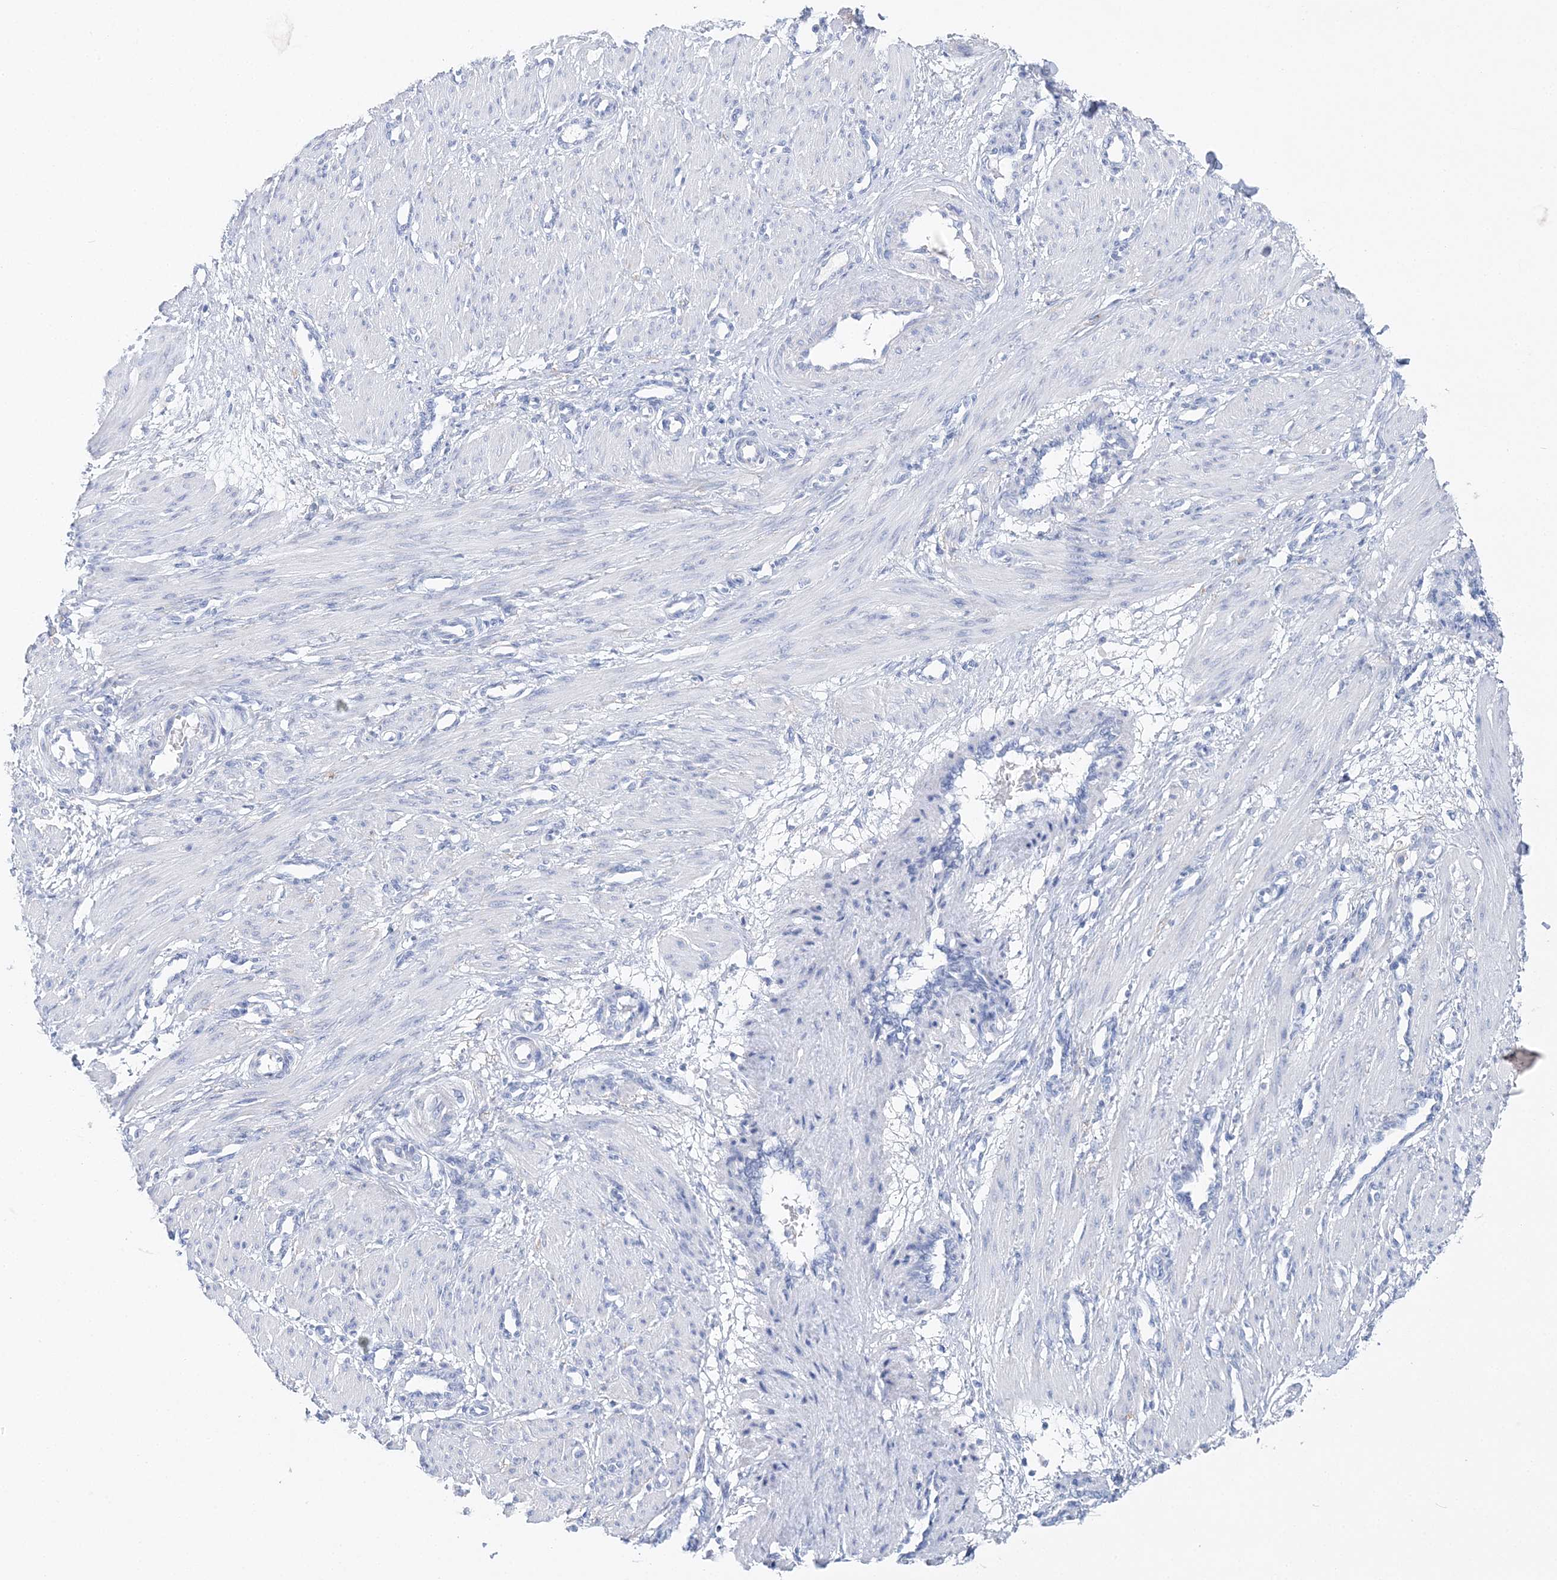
{"staining": {"intensity": "negative", "quantity": "none", "location": "none"}, "tissue": "smooth muscle", "cell_type": "Smooth muscle cells", "image_type": "normal", "snomed": [{"axis": "morphology", "description": "Normal tissue, NOS"}, {"axis": "topography", "description": "Endometrium"}], "caption": "Protein analysis of unremarkable smooth muscle exhibits no significant staining in smooth muscle cells. The staining is performed using DAB brown chromogen with nuclei counter-stained in using hematoxylin.", "gene": "SLC5A6", "patient": {"sex": "female", "age": 33}}